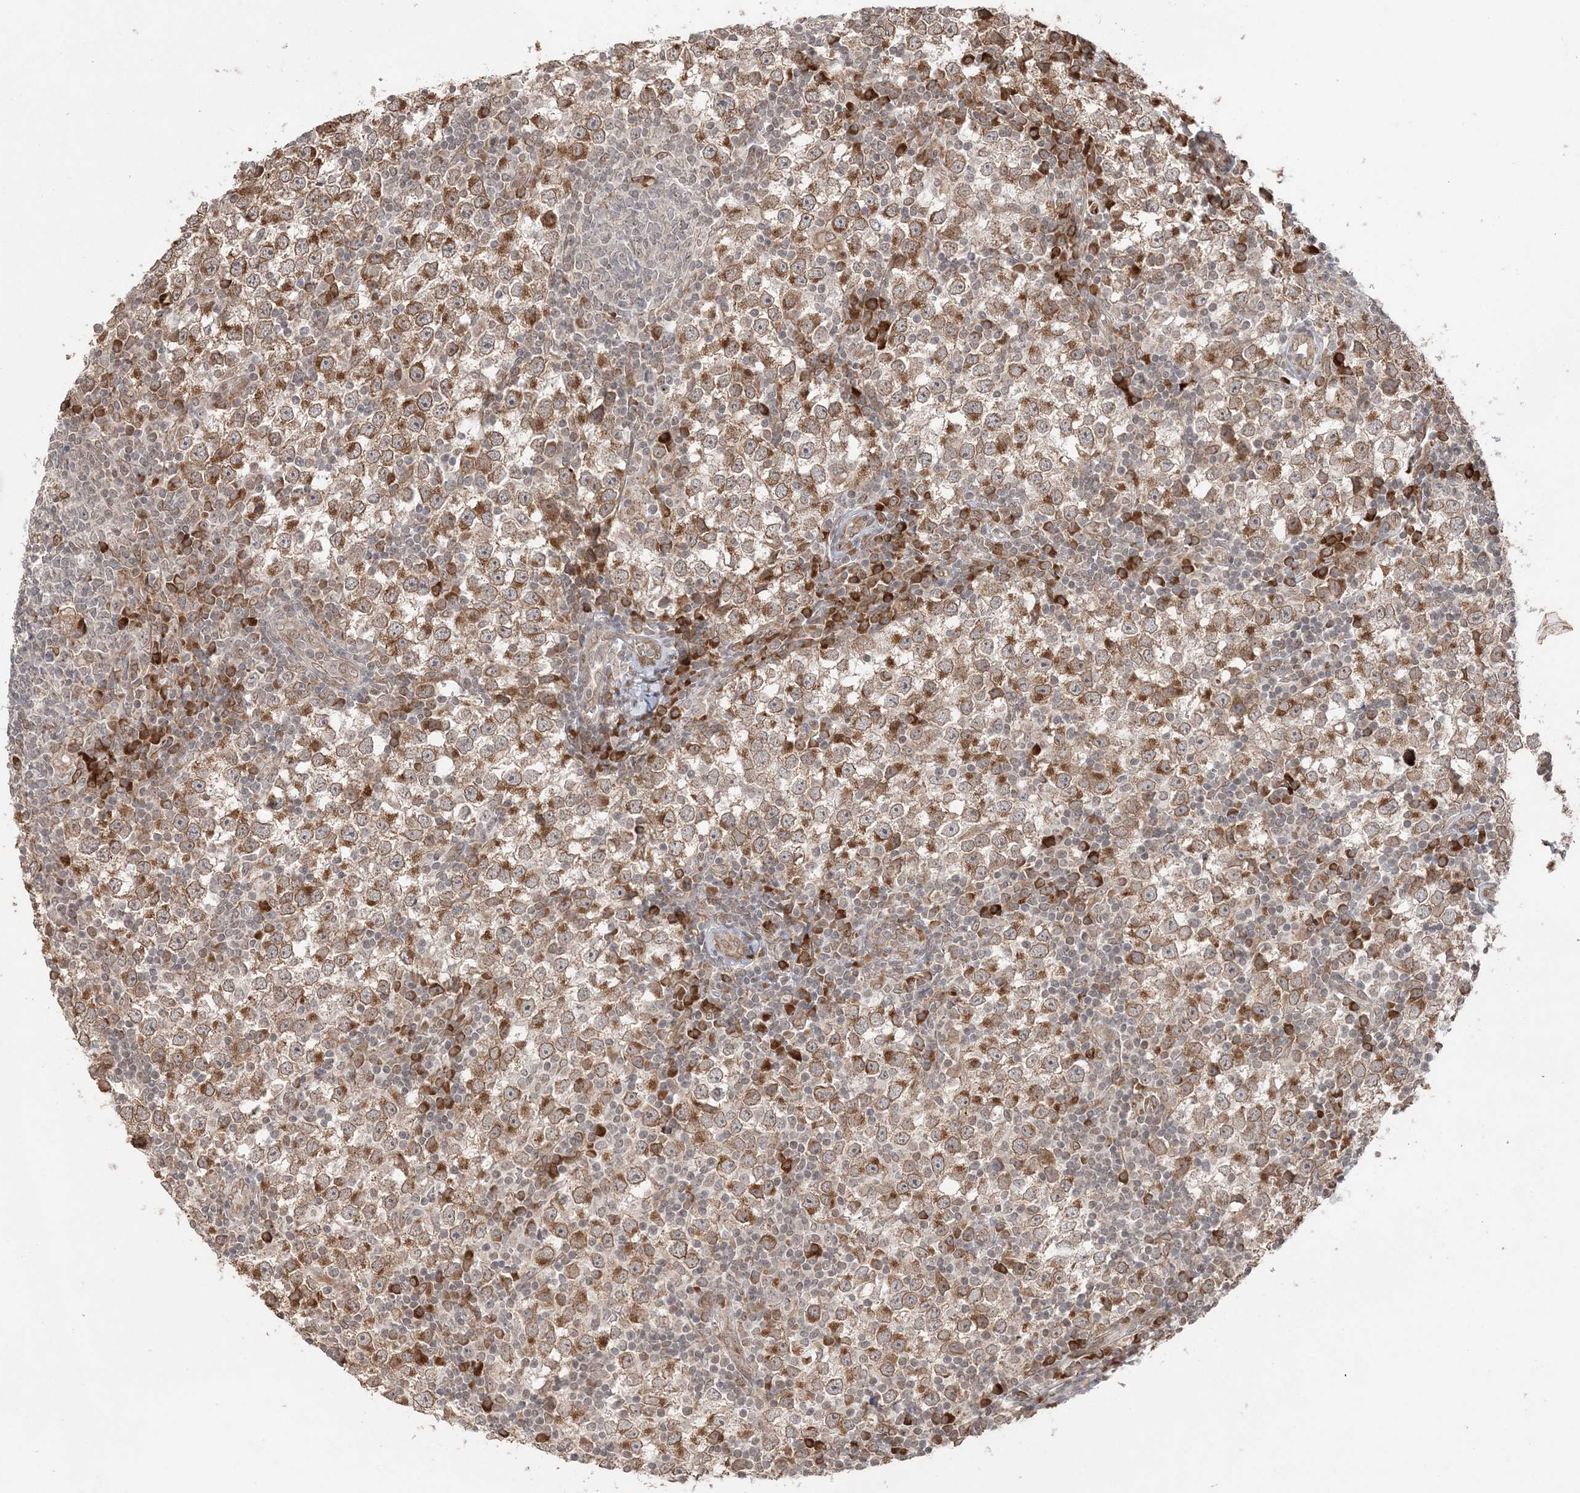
{"staining": {"intensity": "moderate", "quantity": ">75%", "location": "cytoplasmic/membranous"}, "tissue": "testis cancer", "cell_type": "Tumor cells", "image_type": "cancer", "snomed": [{"axis": "morphology", "description": "Seminoma, NOS"}, {"axis": "topography", "description": "Testis"}], "caption": "DAB immunohistochemical staining of seminoma (testis) exhibits moderate cytoplasmic/membranous protein positivity in approximately >75% of tumor cells.", "gene": "TMED10", "patient": {"sex": "male", "age": 65}}